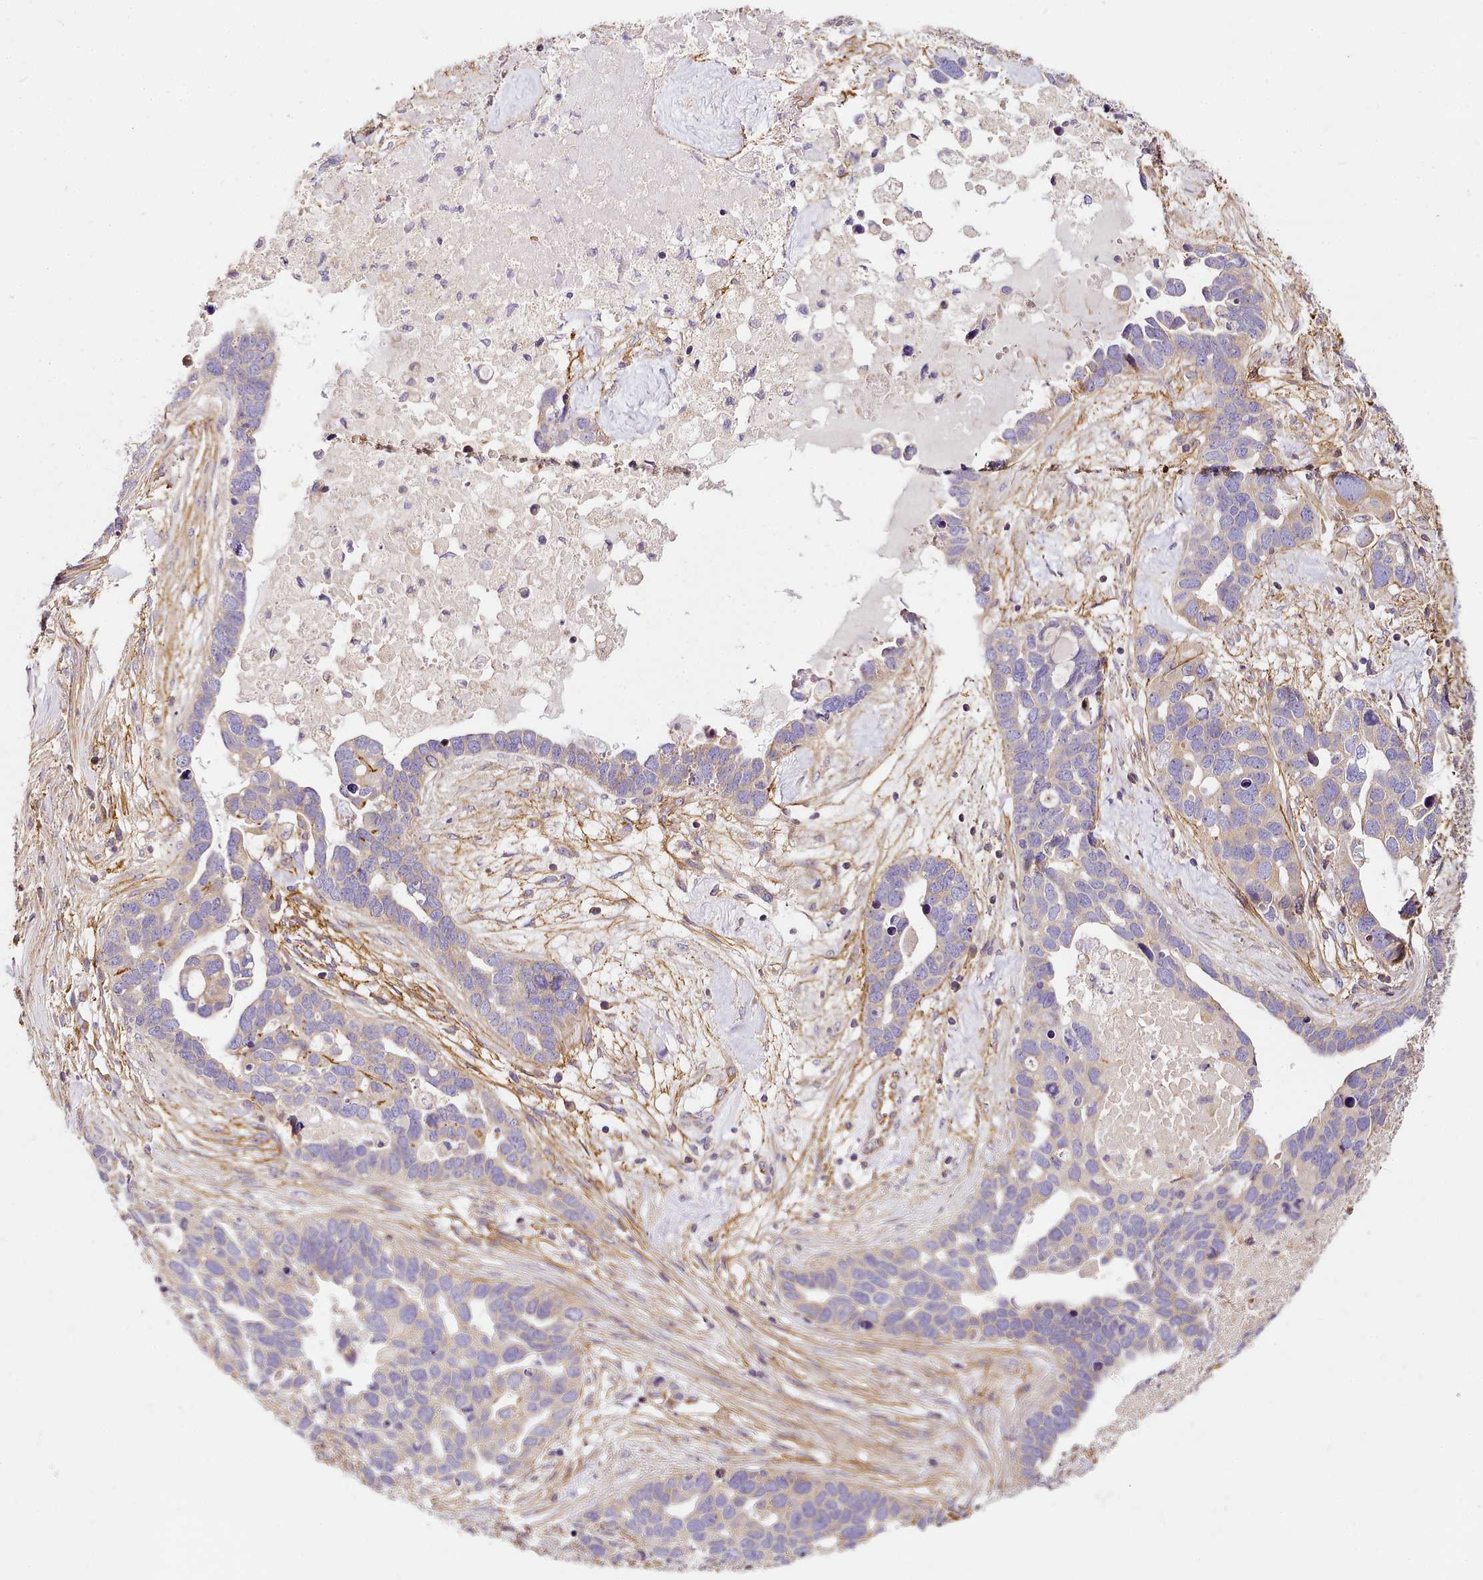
{"staining": {"intensity": "negative", "quantity": "none", "location": "none"}, "tissue": "ovarian cancer", "cell_type": "Tumor cells", "image_type": "cancer", "snomed": [{"axis": "morphology", "description": "Cystadenocarcinoma, serous, NOS"}, {"axis": "topography", "description": "Ovary"}], "caption": "Ovarian cancer was stained to show a protein in brown. There is no significant expression in tumor cells. (DAB immunohistochemistry visualized using brightfield microscopy, high magnification).", "gene": "NBPF1", "patient": {"sex": "female", "age": 54}}